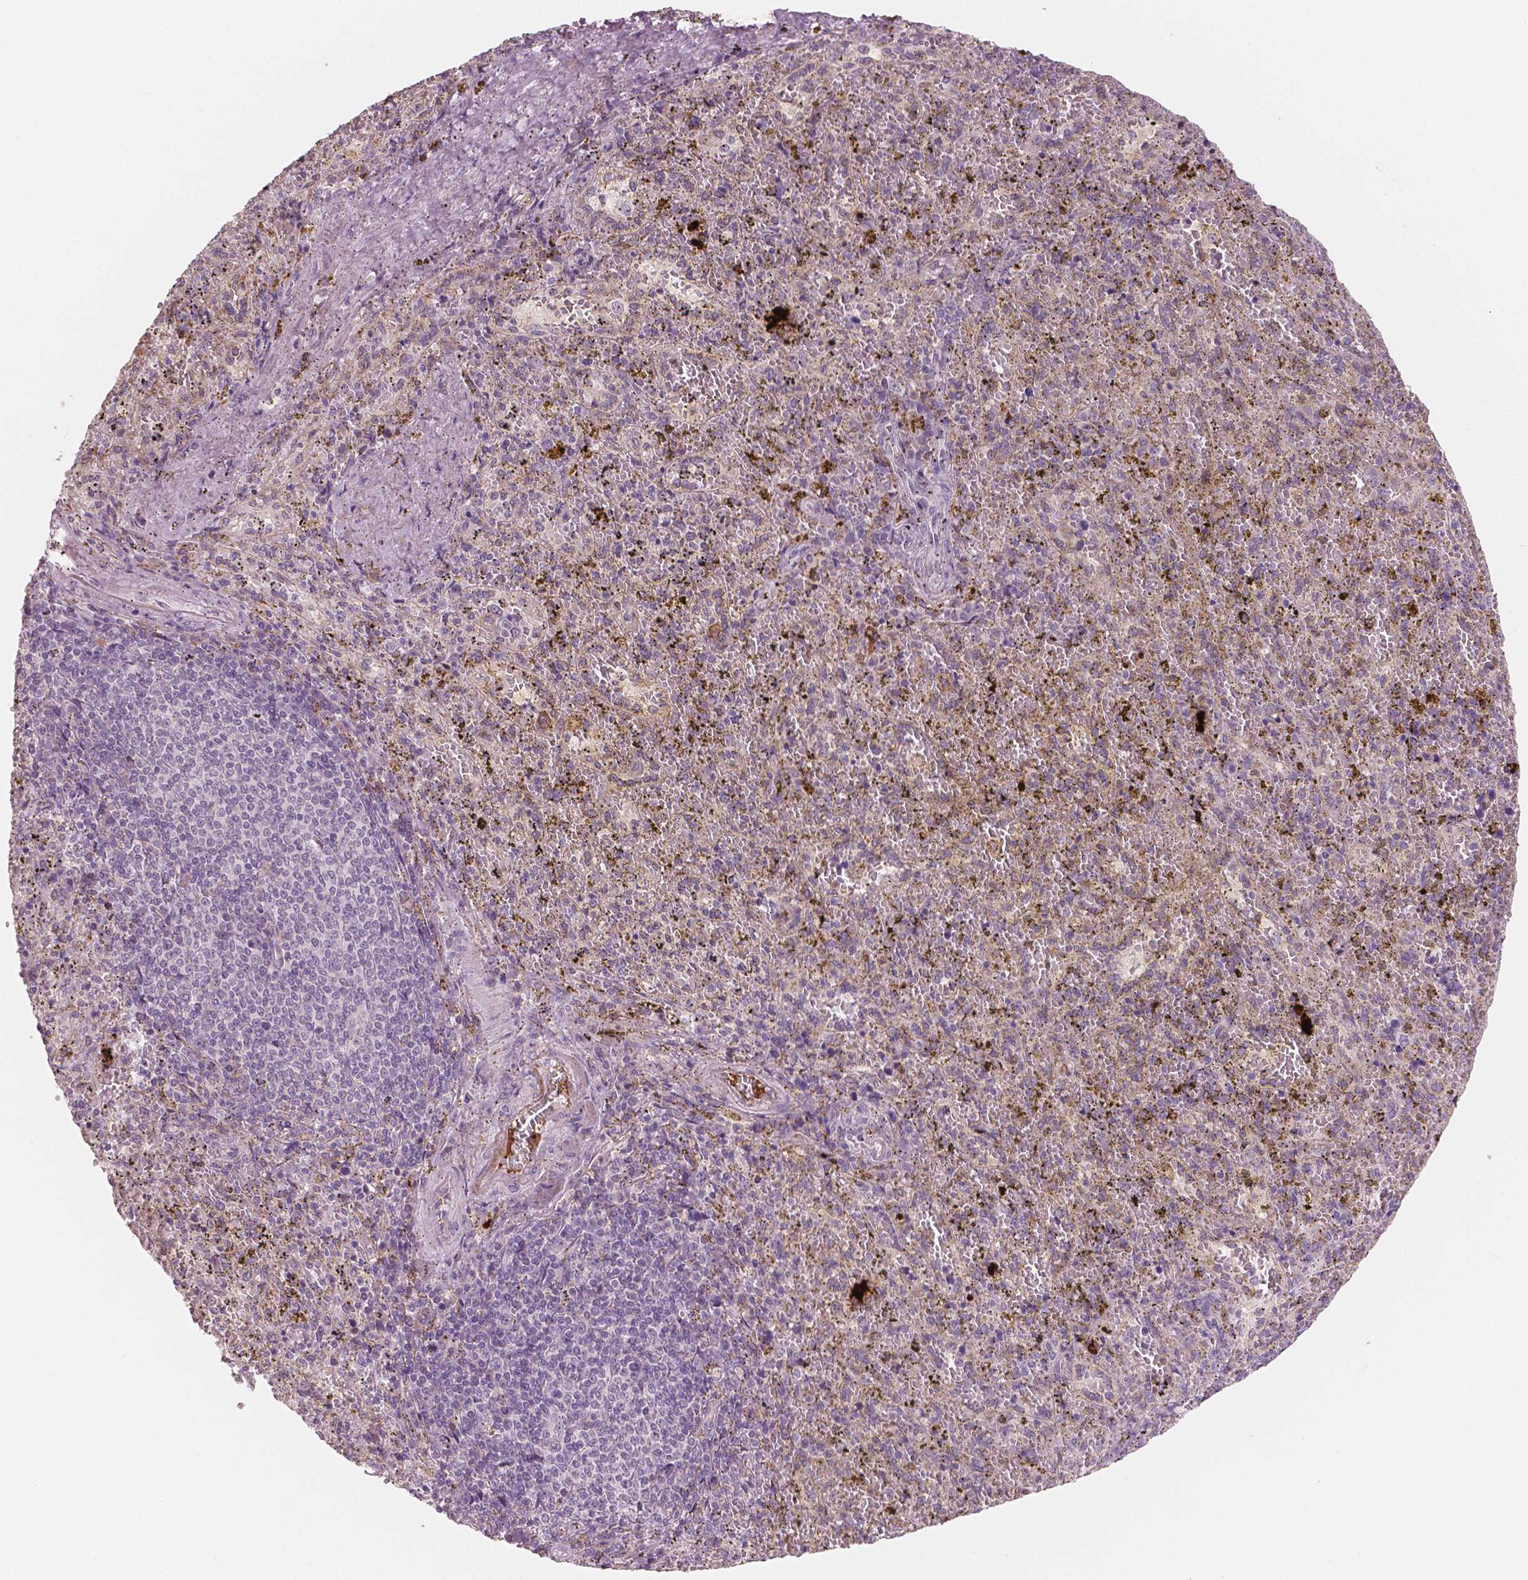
{"staining": {"intensity": "negative", "quantity": "none", "location": "none"}, "tissue": "spleen", "cell_type": "Cells in red pulp", "image_type": "normal", "snomed": [{"axis": "morphology", "description": "Normal tissue, NOS"}, {"axis": "topography", "description": "Spleen"}], "caption": "Immunohistochemistry (IHC) histopathology image of unremarkable human spleen stained for a protein (brown), which reveals no staining in cells in red pulp.", "gene": "APOA4", "patient": {"sex": "female", "age": 50}}